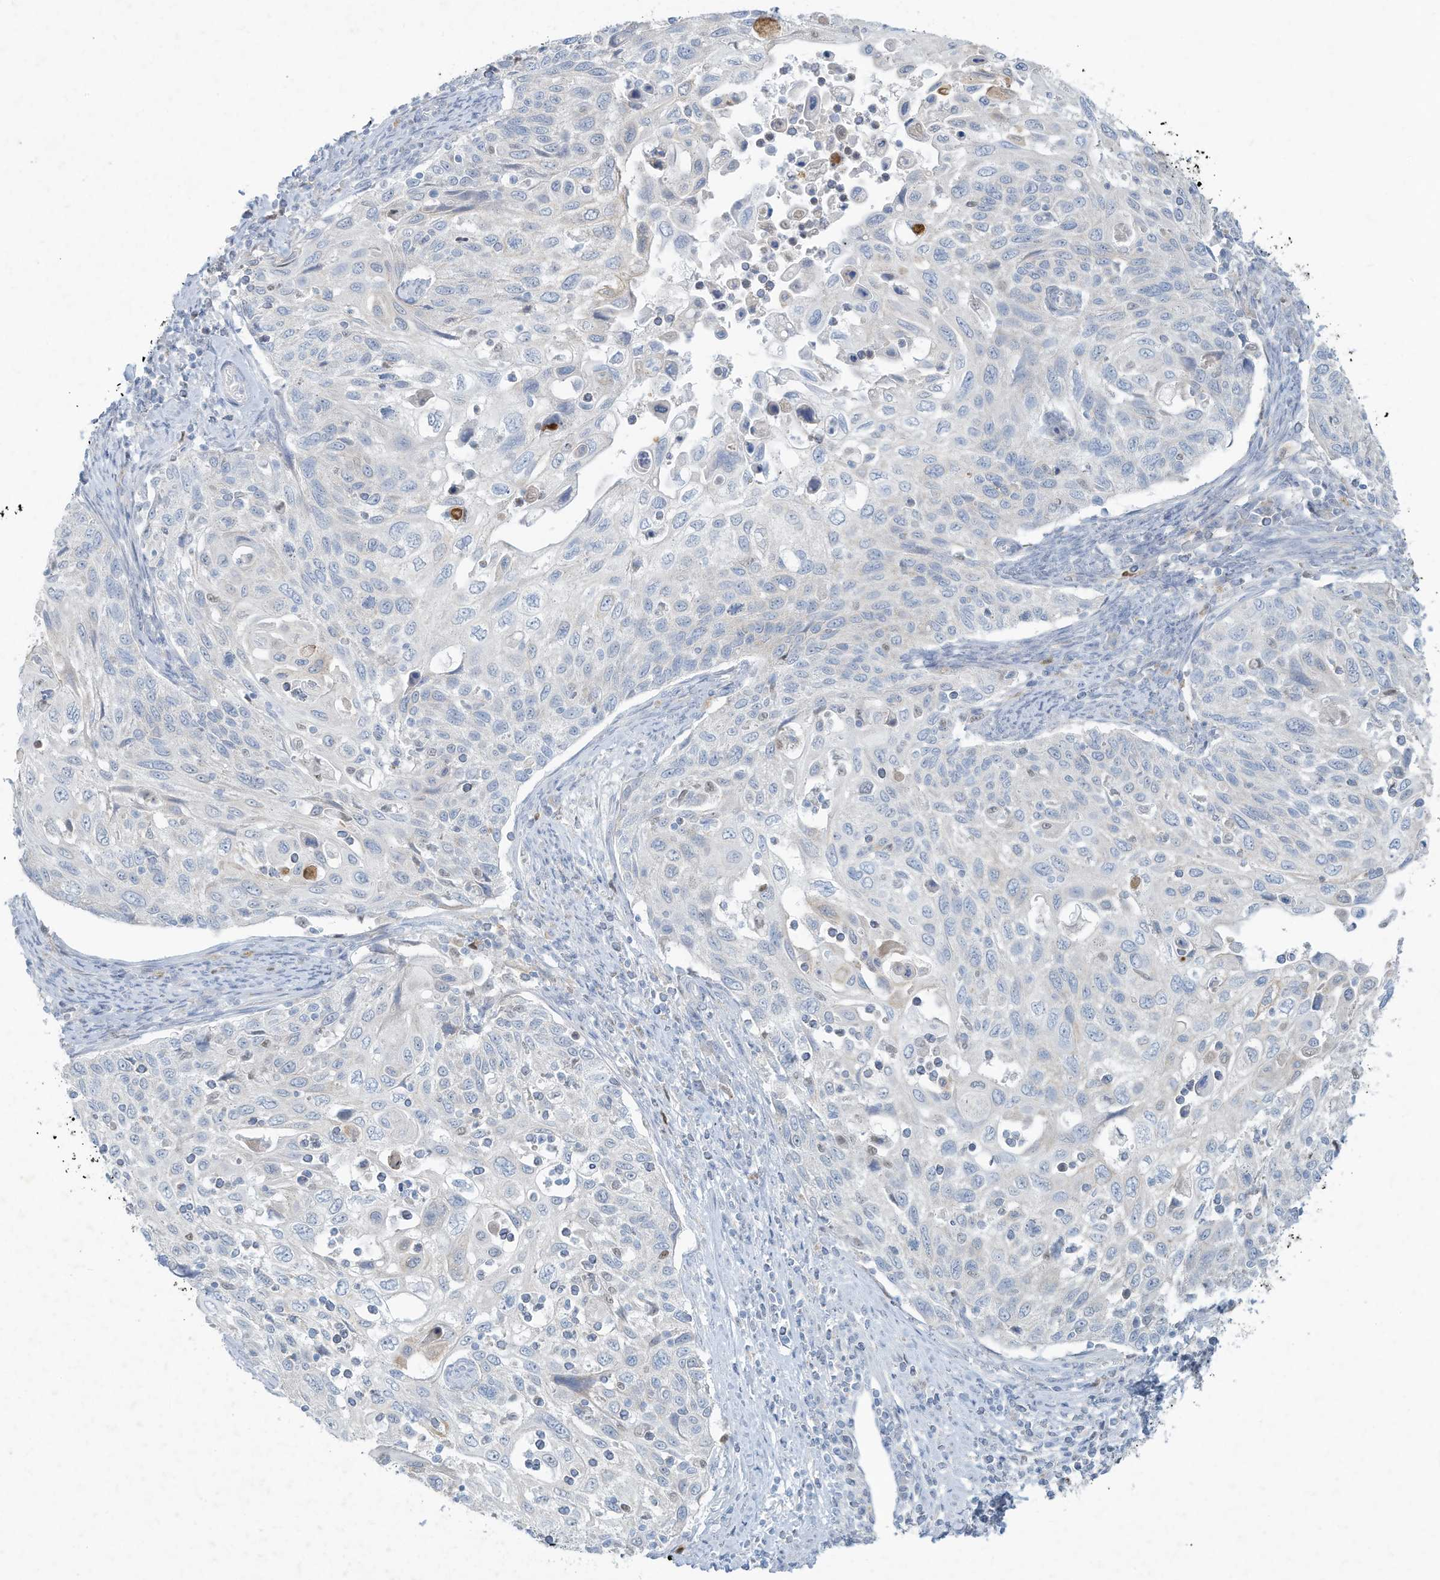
{"staining": {"intensity": "negative", "quantity": "none", "location": "none"}, "tissue": "cervical cancer", "cell_type": "Tumor cells", "image_type": "cancer", "snomed": [{"axis": "morphology", "description": "Squamous cell carcinoma, NOS"}, {"axis": "topography", "description": "Cervix"}], "caption": "Immunohistochemistry (IHC) histopathology image of neoplastic tissue: cervical cancer stained with DAB (3,3'-diaminobenzidine) shows no significant protein expression in tumor cells. (DAB (3,3'-diaminobenzidine) immunohistochemistry with hematoxylin counter stain).", "gene": "TUBE1", "patient": {"sex": "female", "age": 70}}